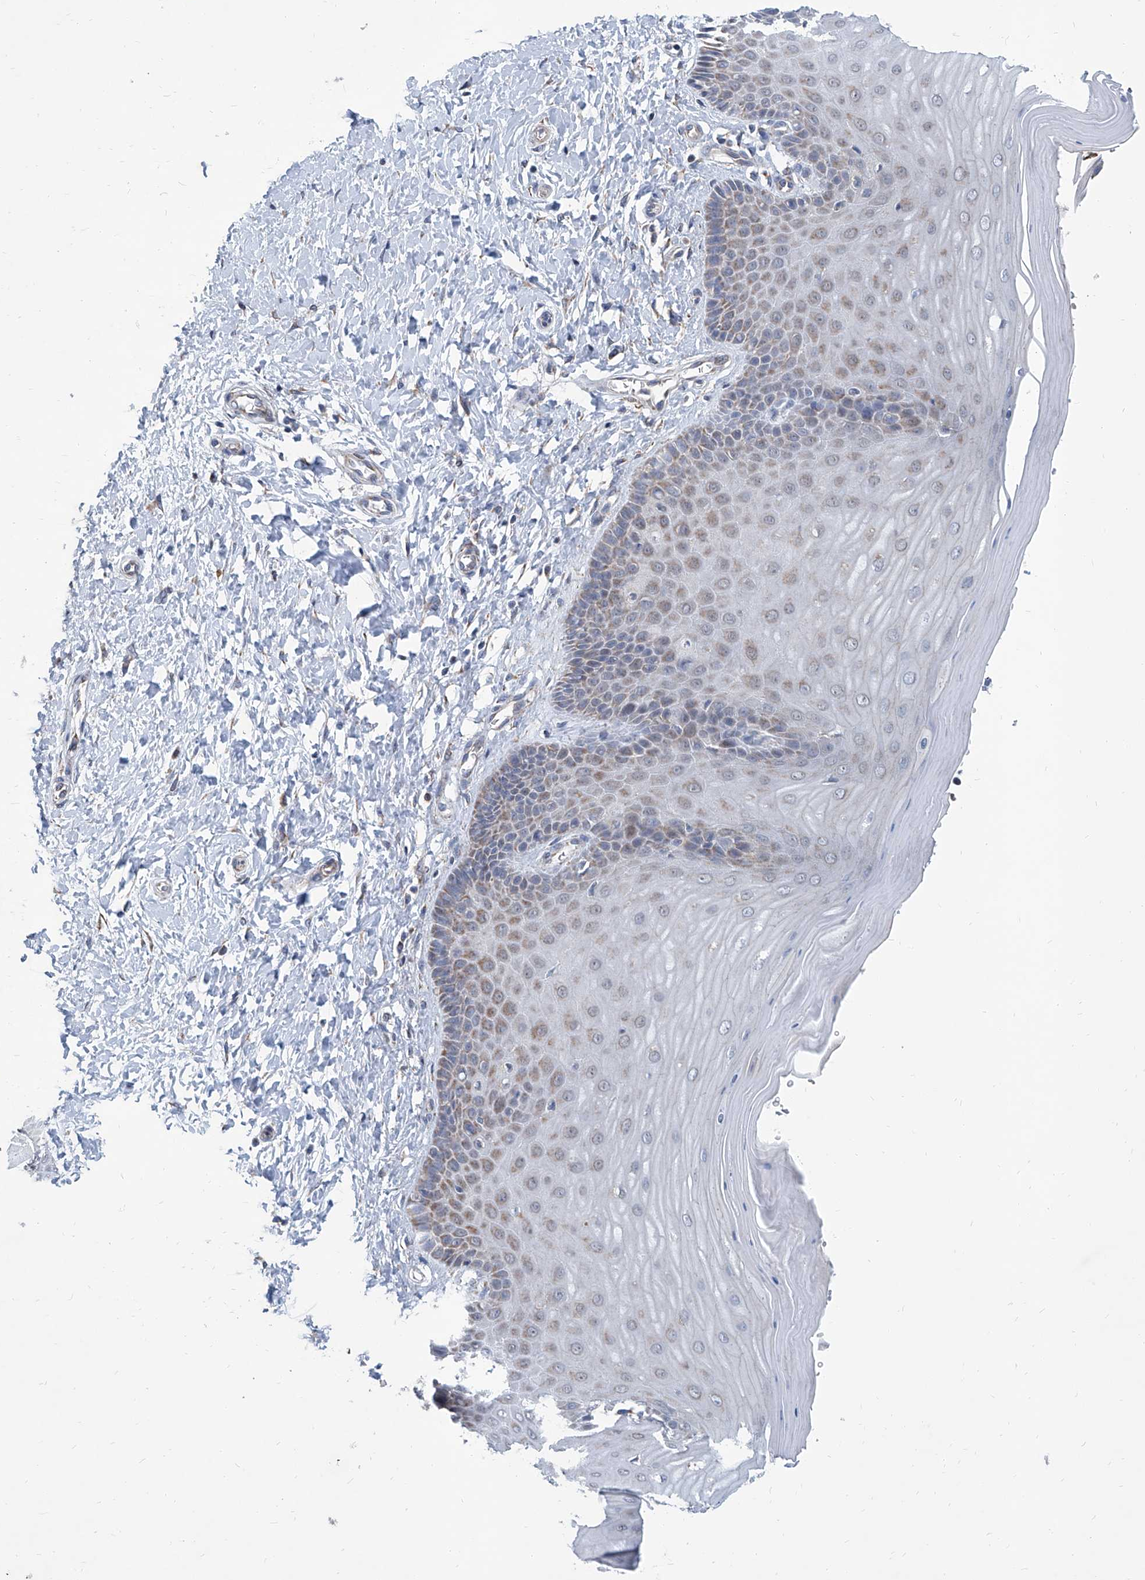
{"staining": {"intensity": "moderate", "quantity": "<25%", "location": "cytoplasmic/membranous"}, "tissue": "cervix", "cell_type": "Glandular cells", "image_type": "normal", "snomed": [{"axis": "morphology", "description": "Normal tissue, NOS"}, {"axis": "topography", "description": "Cervix"}], "caption": "Immunohistochemical staining of unremarkable human cervix shows moderate cytoplasmic/membranous protein staining in approximately <25% of glandular cells.", "gene": "USP48", "patient": {"sex": "female", "age": 55}}